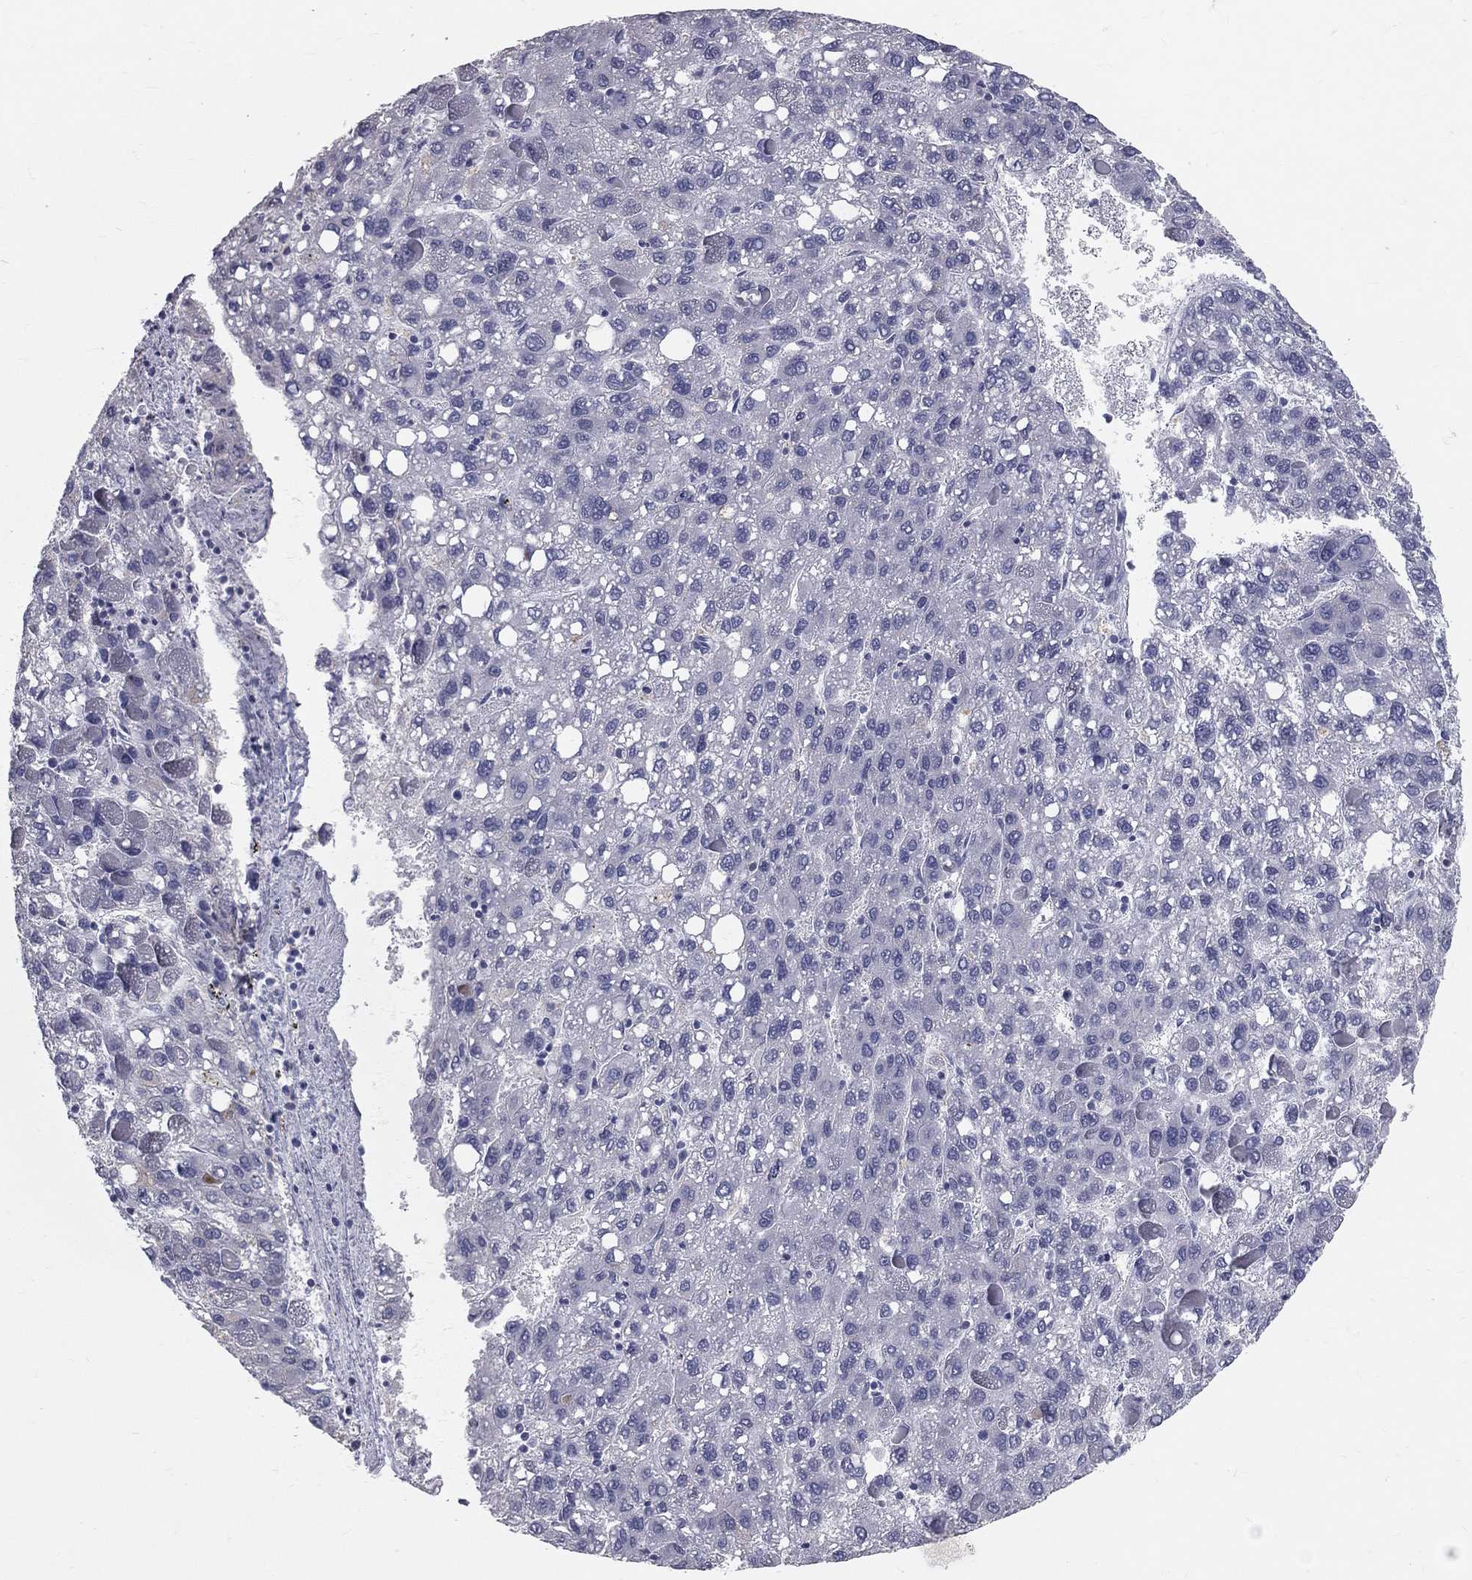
{"staining": {"intensity": "negative", "quantity": "none", "location": "none"}, "tissue": "liver cancer", "cell_type": "Tumor cells", "image_type": "cancer", "snomed": [{"axis": "morphology", "description": "Carcinoma, Hepatocellular, NOS"}, {"axis": "topography", "description": "Liver"}], "caption": "Tumor cells show no significant positivity in hepatocellular carcinoma (liver).", "gene": "TFPI2", "patient": {"sex": "female", "age": 82}}